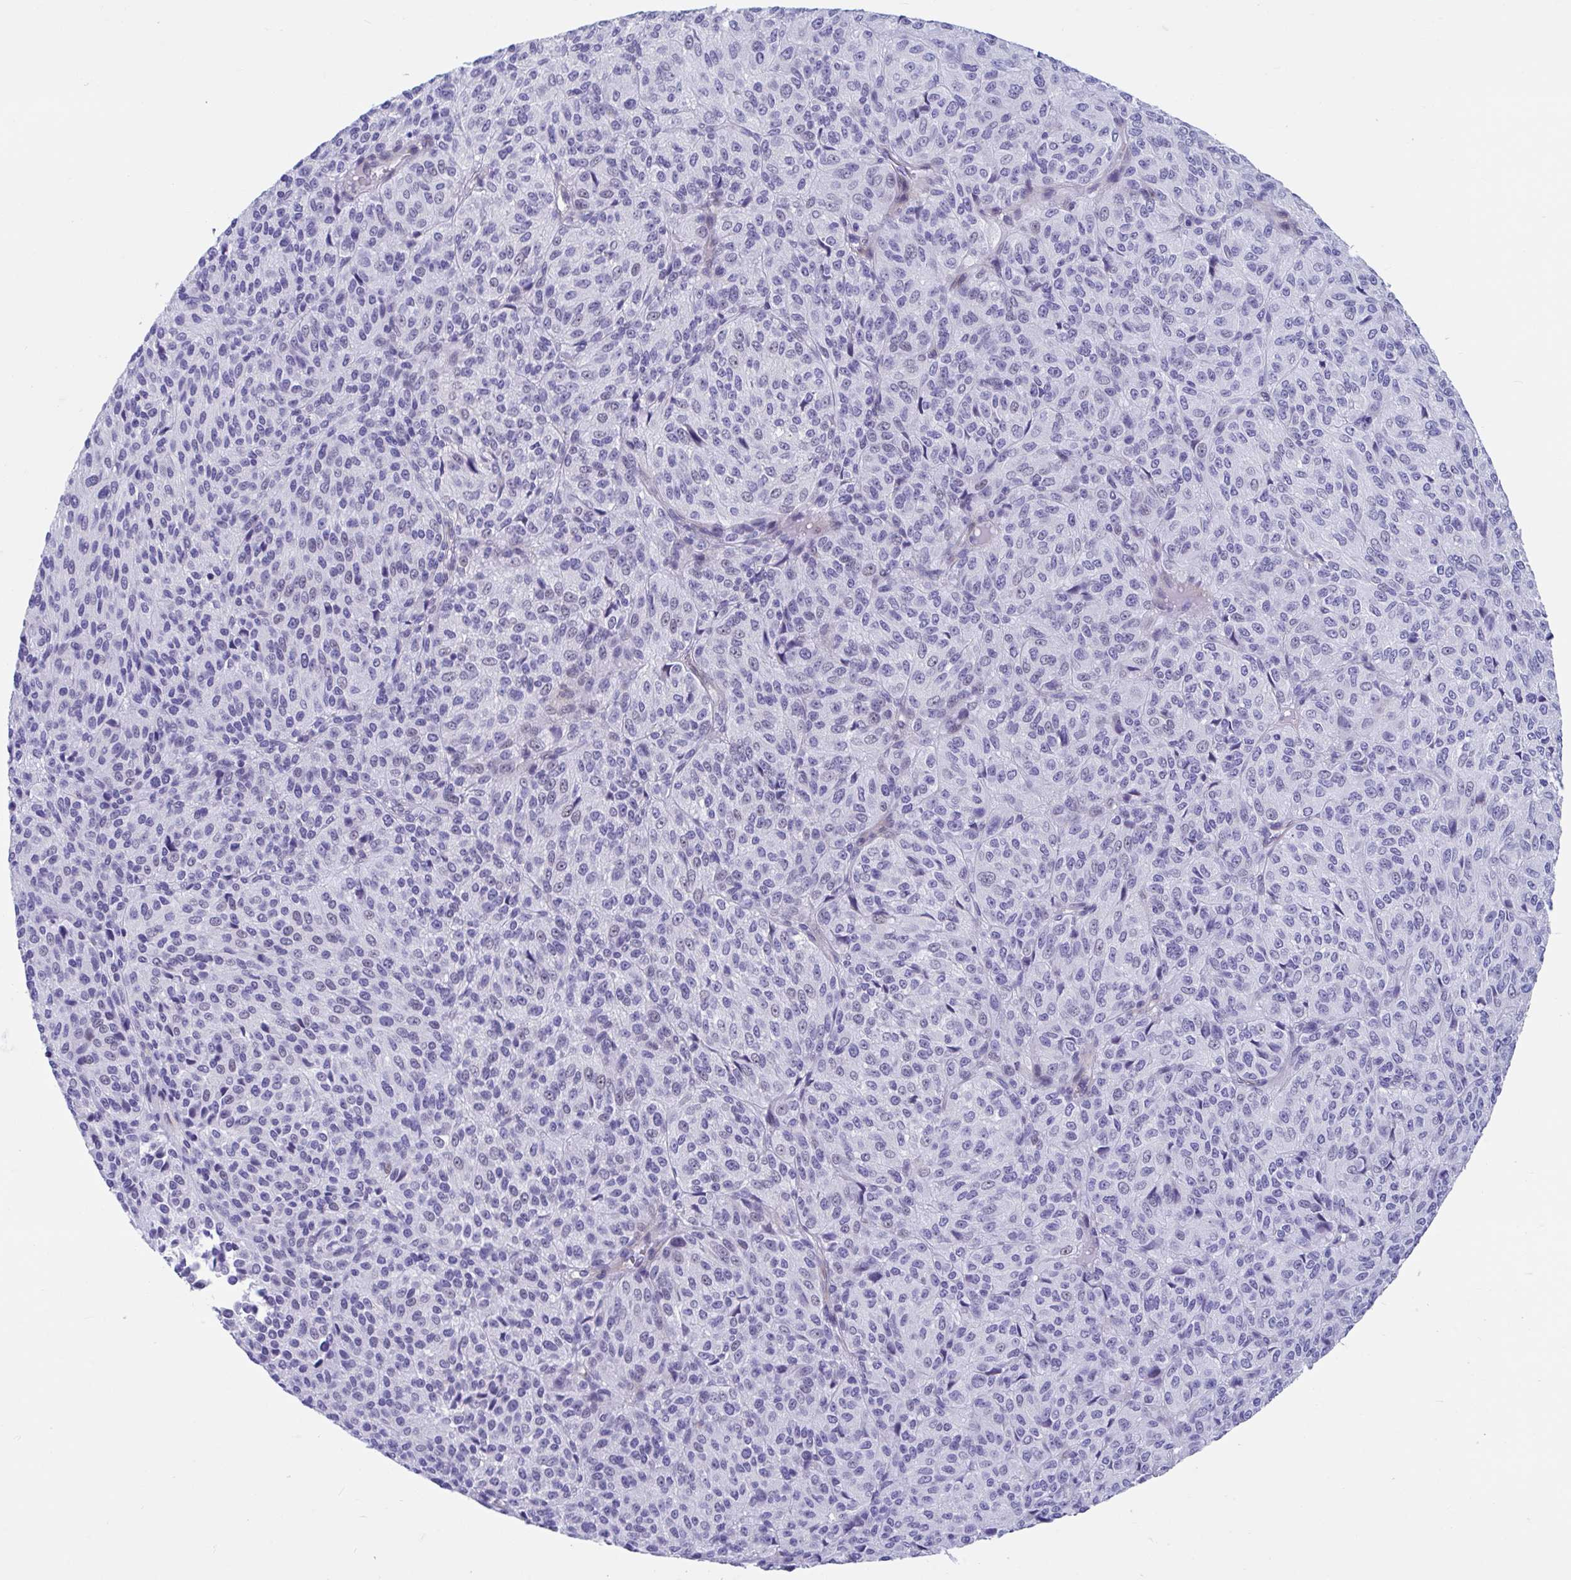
{"staining": {"intensity": "negative", "quantity": "none", "location": "none"}, "tissue": "melanoma", "cell_type": "Tumor cells", "image_type": "cancer", "snomed": [{"axis": "morphology", "description": "Malignant melanoma, Metastatic site"}, {"axis": "topography", "description": "Brain"}], "caption": "A micrograph of malignant melanoma (metastatic site) stained for a protein shows no brown staining in tumor cells.", "gene": "TTC30B", "patient": {"sex": "female", "age": 56}}